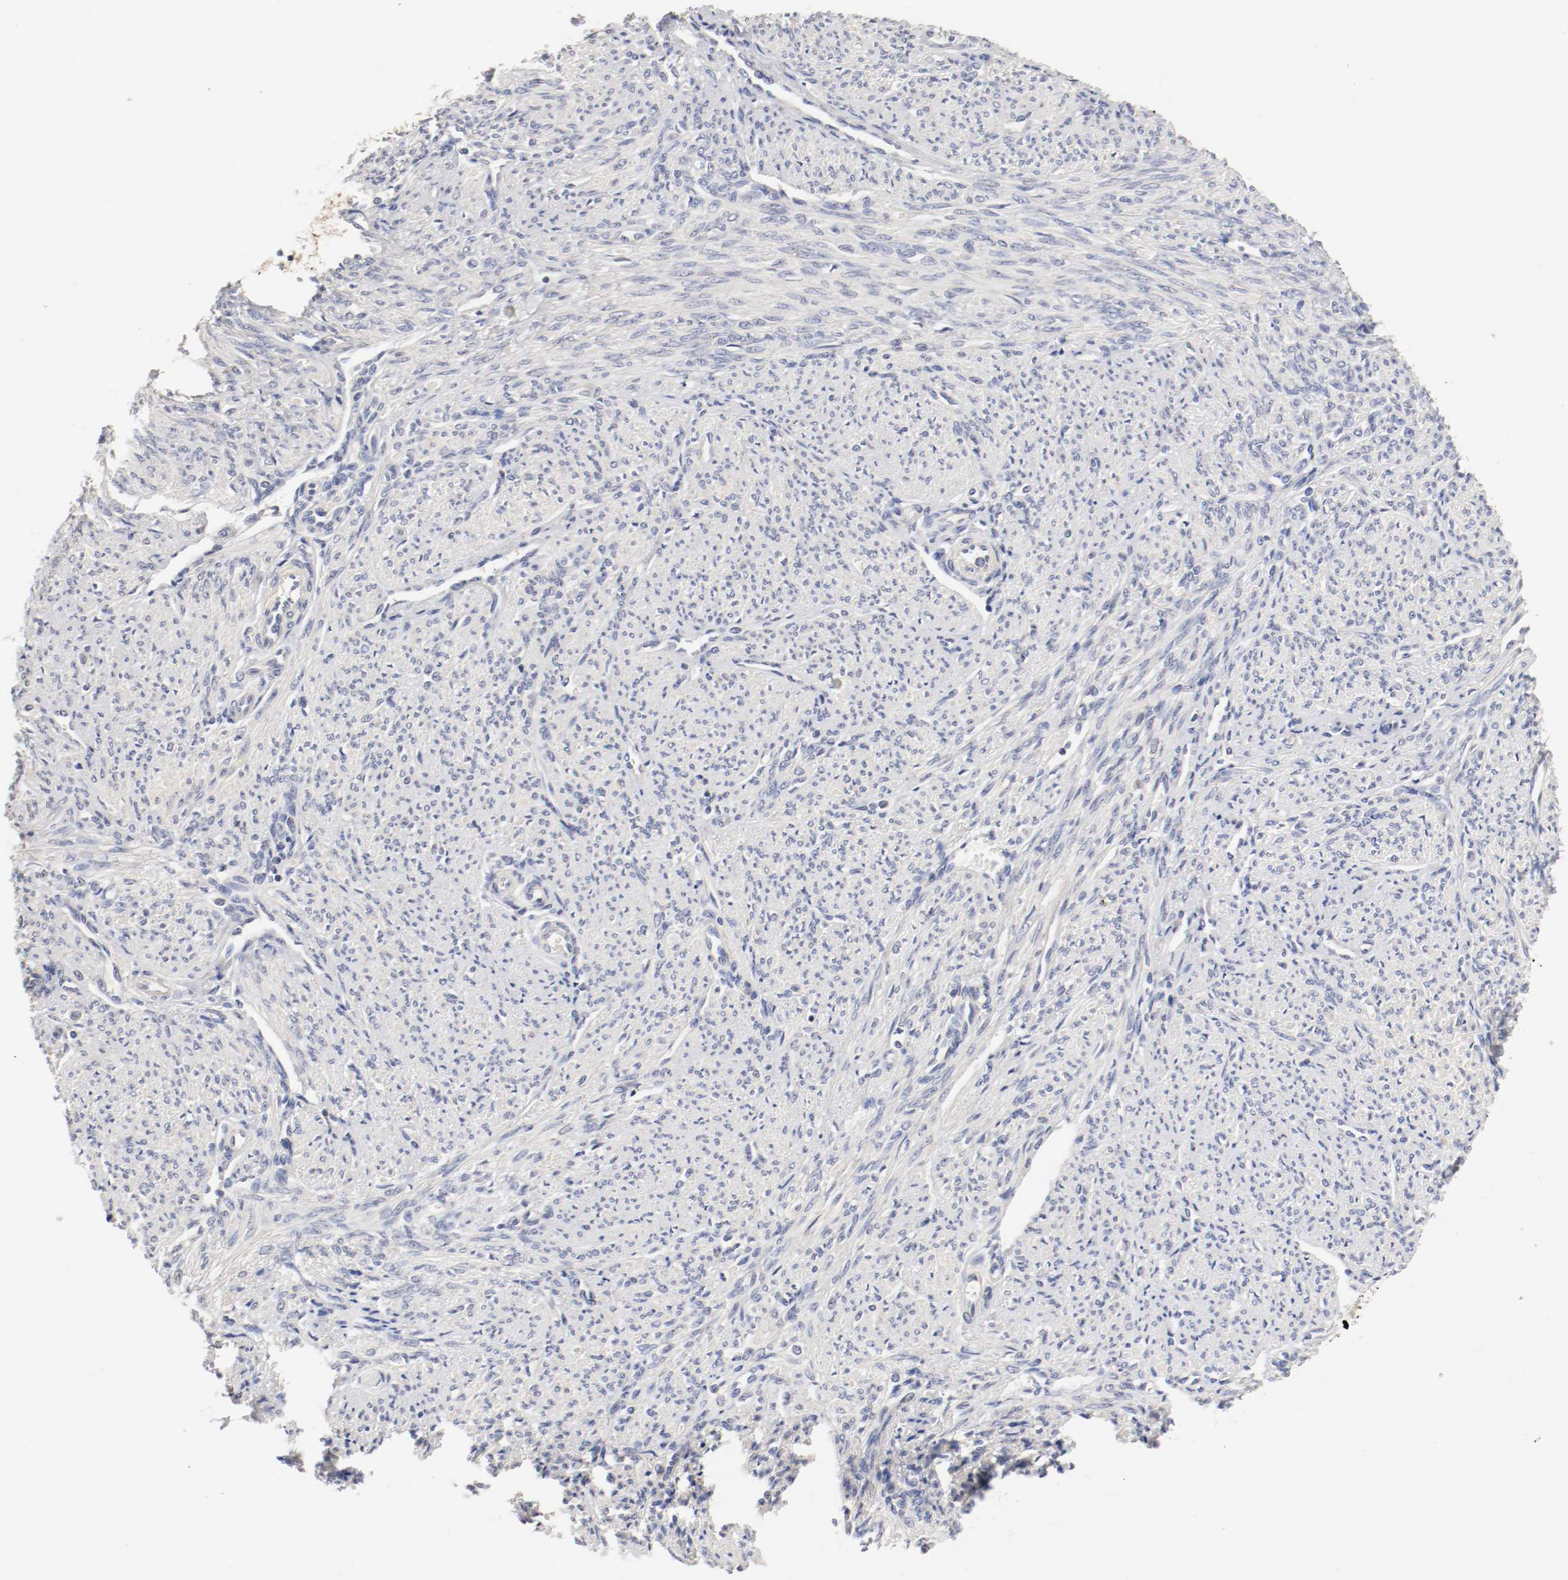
{"staining": {"intensity": "weak", "quantity": ">75%", "location": "cytoplasmic/membranous"}, "tissue": "smooth muscle", "cell_type": "Smooth muscle cells", "image_type": "normal", "snomed": [{"axis": "morphology", "description": "Normal tissue, NOS"}, {"axis": "topography", "description": "Smooth muscle"}], "caption": "A low amount of weak cytoplasmic/membranous staining is identified in about >75% of smooth muscle cells in normal smooth muscle.", "gene": "CEBPE", "patient": {"sex": "female", "age": 65}}